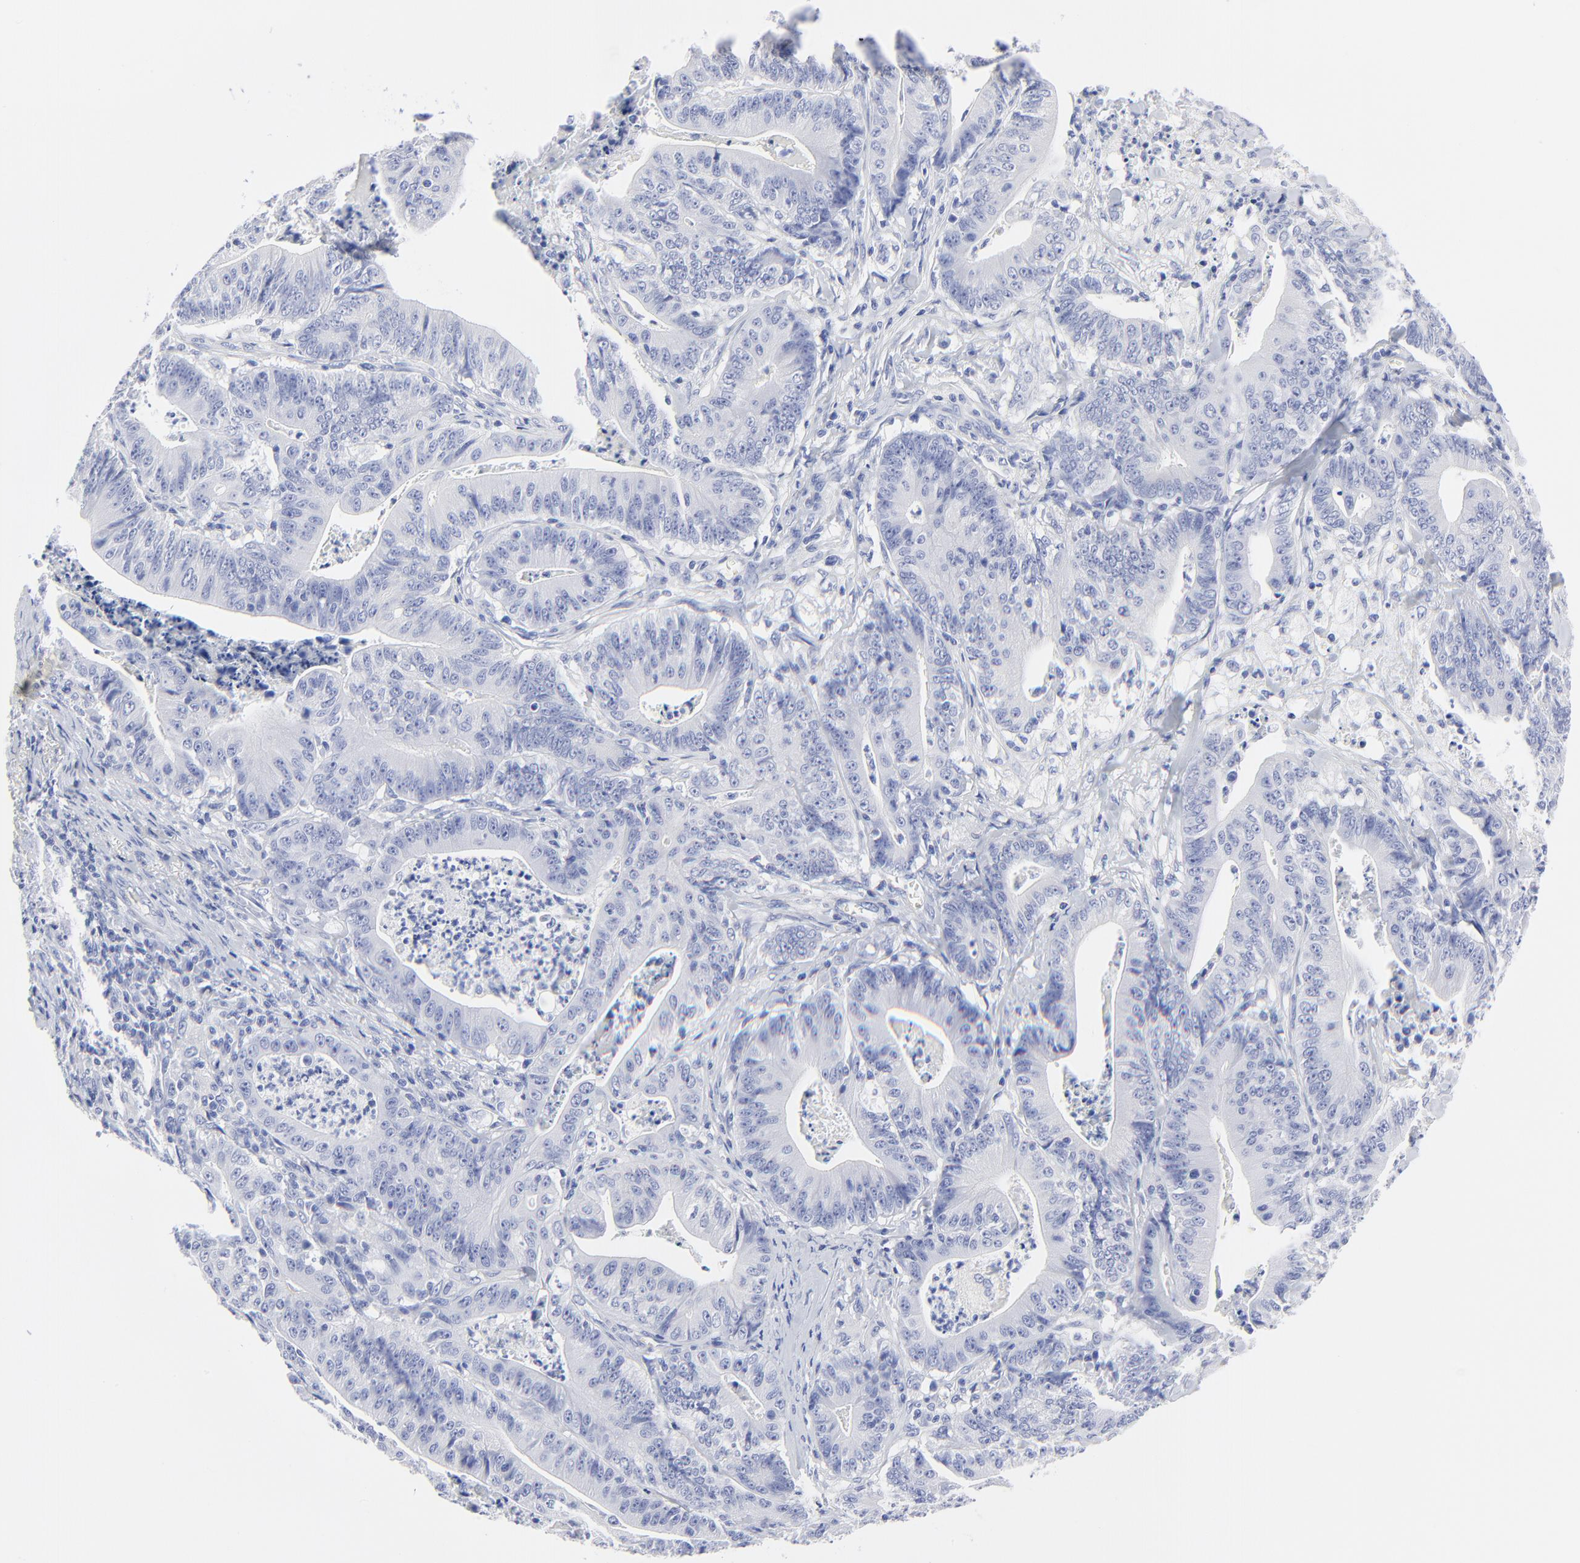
{"staining": {"intensity": "negative", "quantity": "none", "location": "none"}, "tissue": "stomach cancer", "cell_type": "Tumor cells", "image_type": "cancer", "snomed": [{"axis": "morphology", "description": "Adenocarcinoma, NOS"}, {"axis": "topography", "description": "Stomach, lower"}], "caption": "The immunohistochemistry photomicrograph has no significant expression in tumor cells of stomach adenocarcinoma tissue.", "gene": "PSD3", "patient": {"sex": "female", "age": 86}}